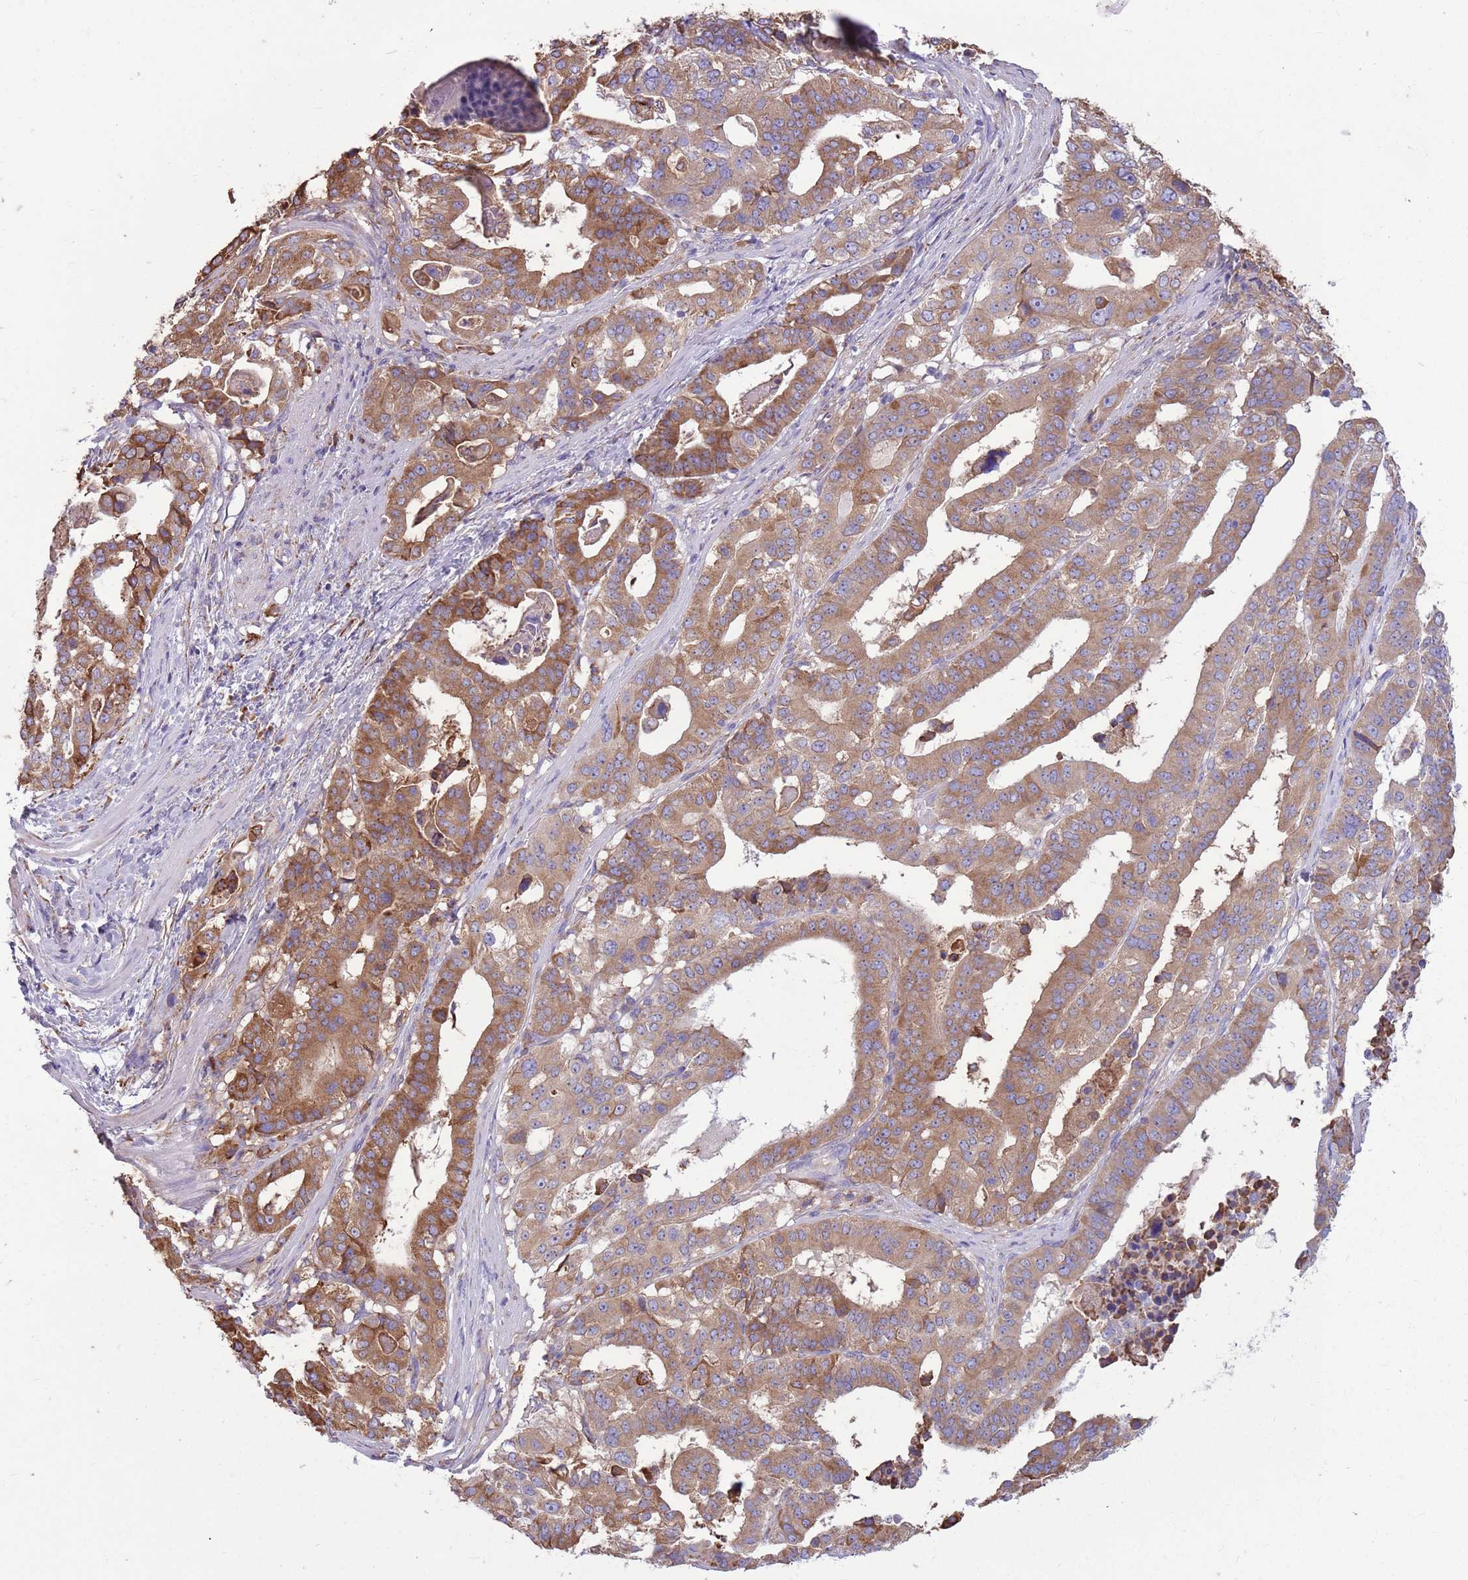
{"staining": {"intensity": "moderate", "quantity": ">75%", "location": "cytoplasmic/membranous"}, "tissue": "stomach cancer", "cell_type": "Tumor cells", "image_type": "cancer", "snomed": [{"axis": "morphology", "description": "Adenocarcinoma, NOS"}, {"axis": "topography", "description": "Stomach"}], "caption": "Approximately >75% of tumor cells in stomach adenocarcinoma display moderate cytoplasmic/membranous protein positivity as visualized by brown immunohistochemical staining.", "gene": "KCTD19", "patient": {"sex": "male", "age": 48}}